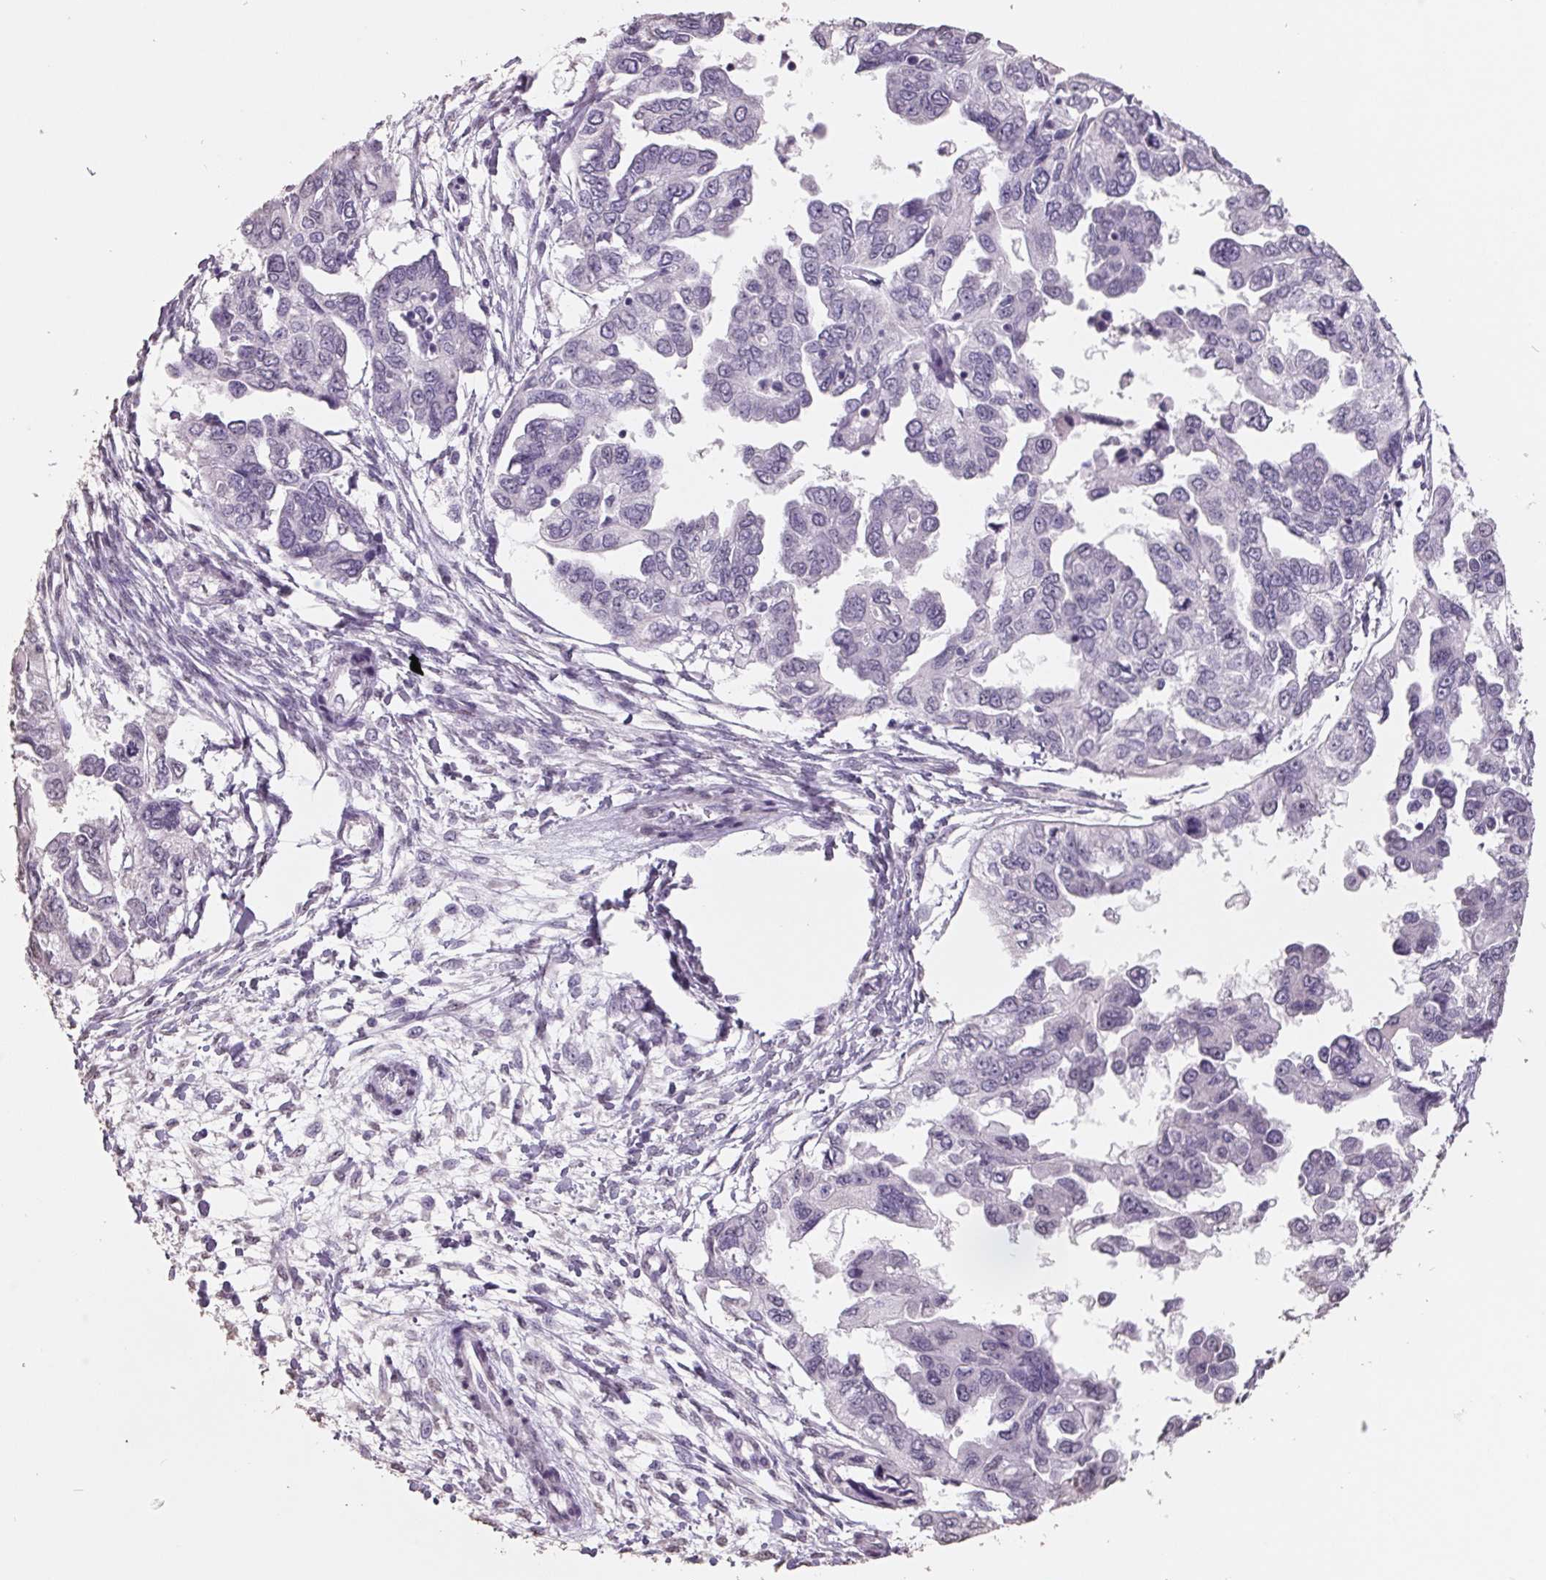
{"staining": {"intensity": "negative", "quantity": "none", "location": "none"}, "tissue": "ovarian cancer", "cell_type": "Tumor cells", "image_type": "cancer", "snomed": [{"axis": "morphology", "description": "Cystadenocarcinoma, serous, NOS"}, {"axis": "topography", "description": "Ovary"}], "caption": "High magnification brightfield microscopy of ovarian cancer (serous cystadenocarcinoma) stained with DAB (3,3'-diaminobenzidine) (brown) and counterstained with hematoxylin (blue): tumor cells show no significant positivity.", "gene": "FTCD", "patient": {"sex": "female", "age": 53}}